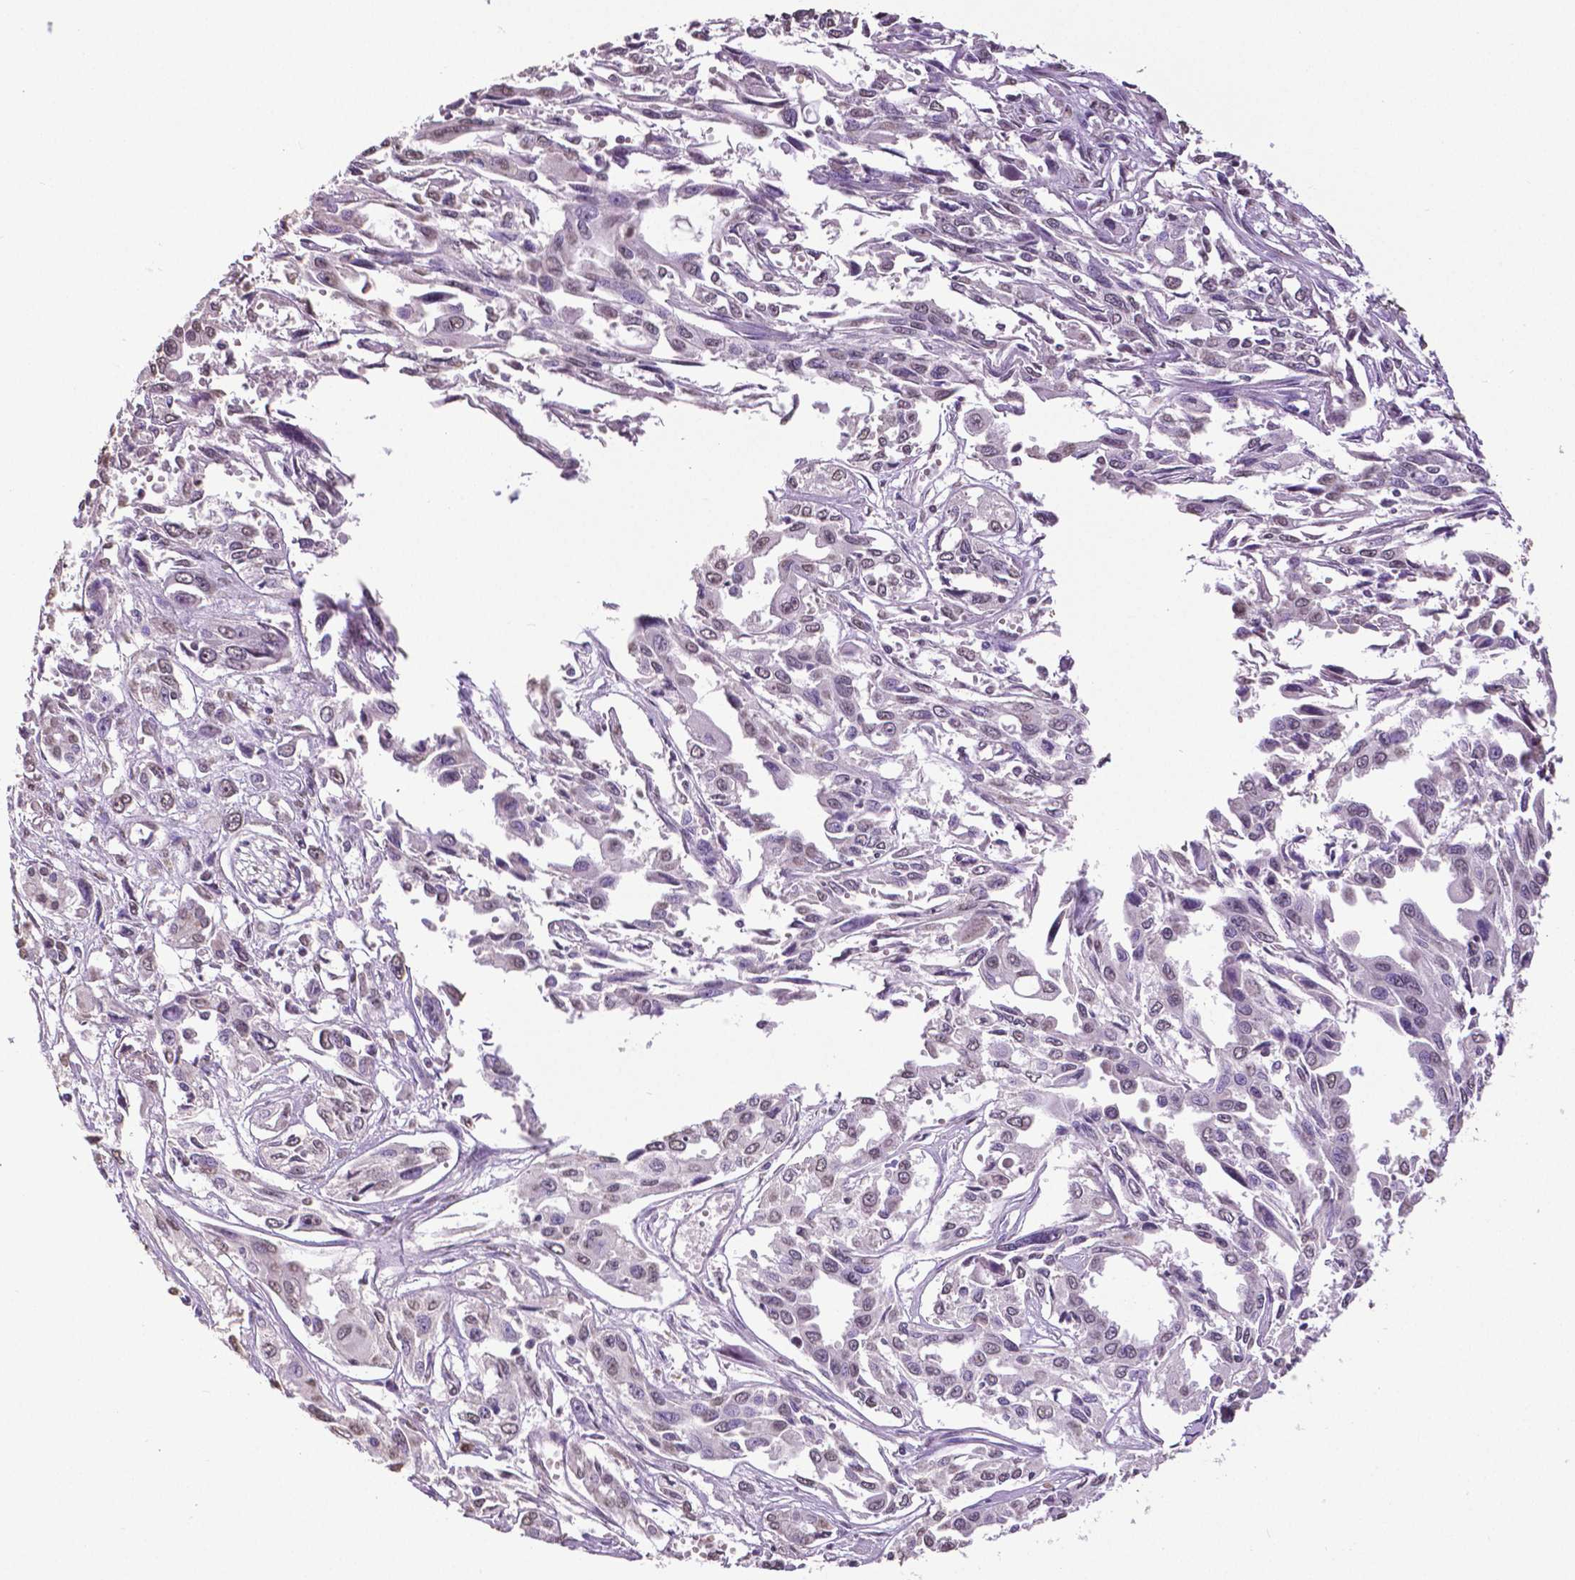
{"staining": {"intensity": "negative", "quantity": "none", "location": "none"}, "tissue": "pancreatic cancer", "cell_type": "Tumor cells", "image_type": "cancer", "snomed": [{"axis": "morphology", "description": "Adenocarcinoma, NOS"}, {"axis": "topography", "description": "Pancreas"}], "caption": "This is an IHC image of human pancreatic cancer (adenocarcinoma). There is no staining in tumor cells.", "gene": "RUNX3", "patient": {"sex": "female", "age": 55}}